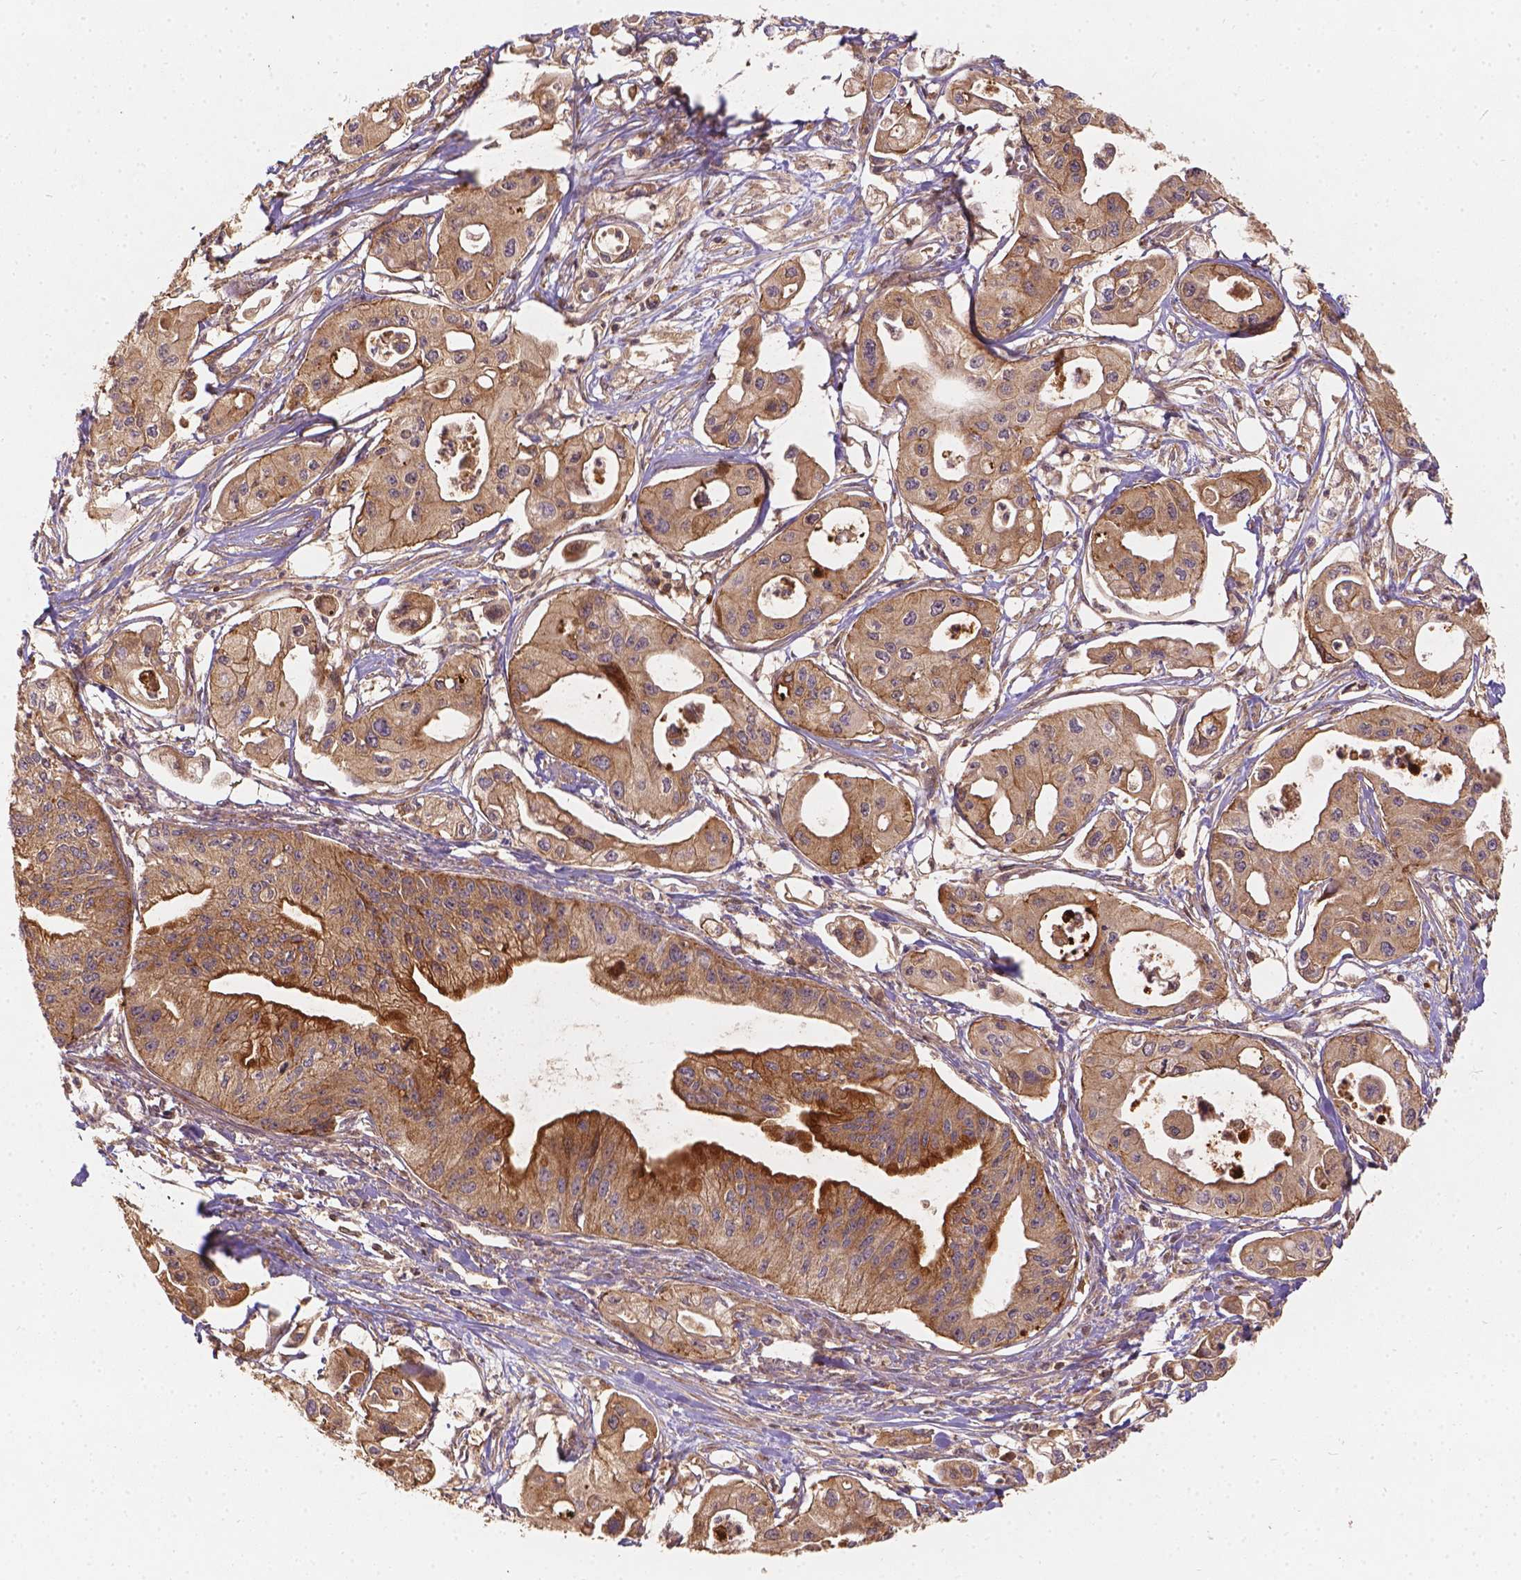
{"staining": {"intensity": "moderate", "quantity": ">75%", "location": "cytoplasmic/membranous"}, "tissue": "pancreatic cancer", "cell_type": "Tumor cells", "image_type": "cancer", "snomed": [{"axis": "morphology", "description": "Adenocarcinoma, NOS"}, {"axis": "topography", "description": "Pancreas"}], "caption": "A photomicrograph of pancreatic cancer stained for a protein demonstrates moderate cytoplasmic/membranous brown staining in tumor cells.", "gene": "XPR1", "patient": {"sex": "male", "age": 70}}